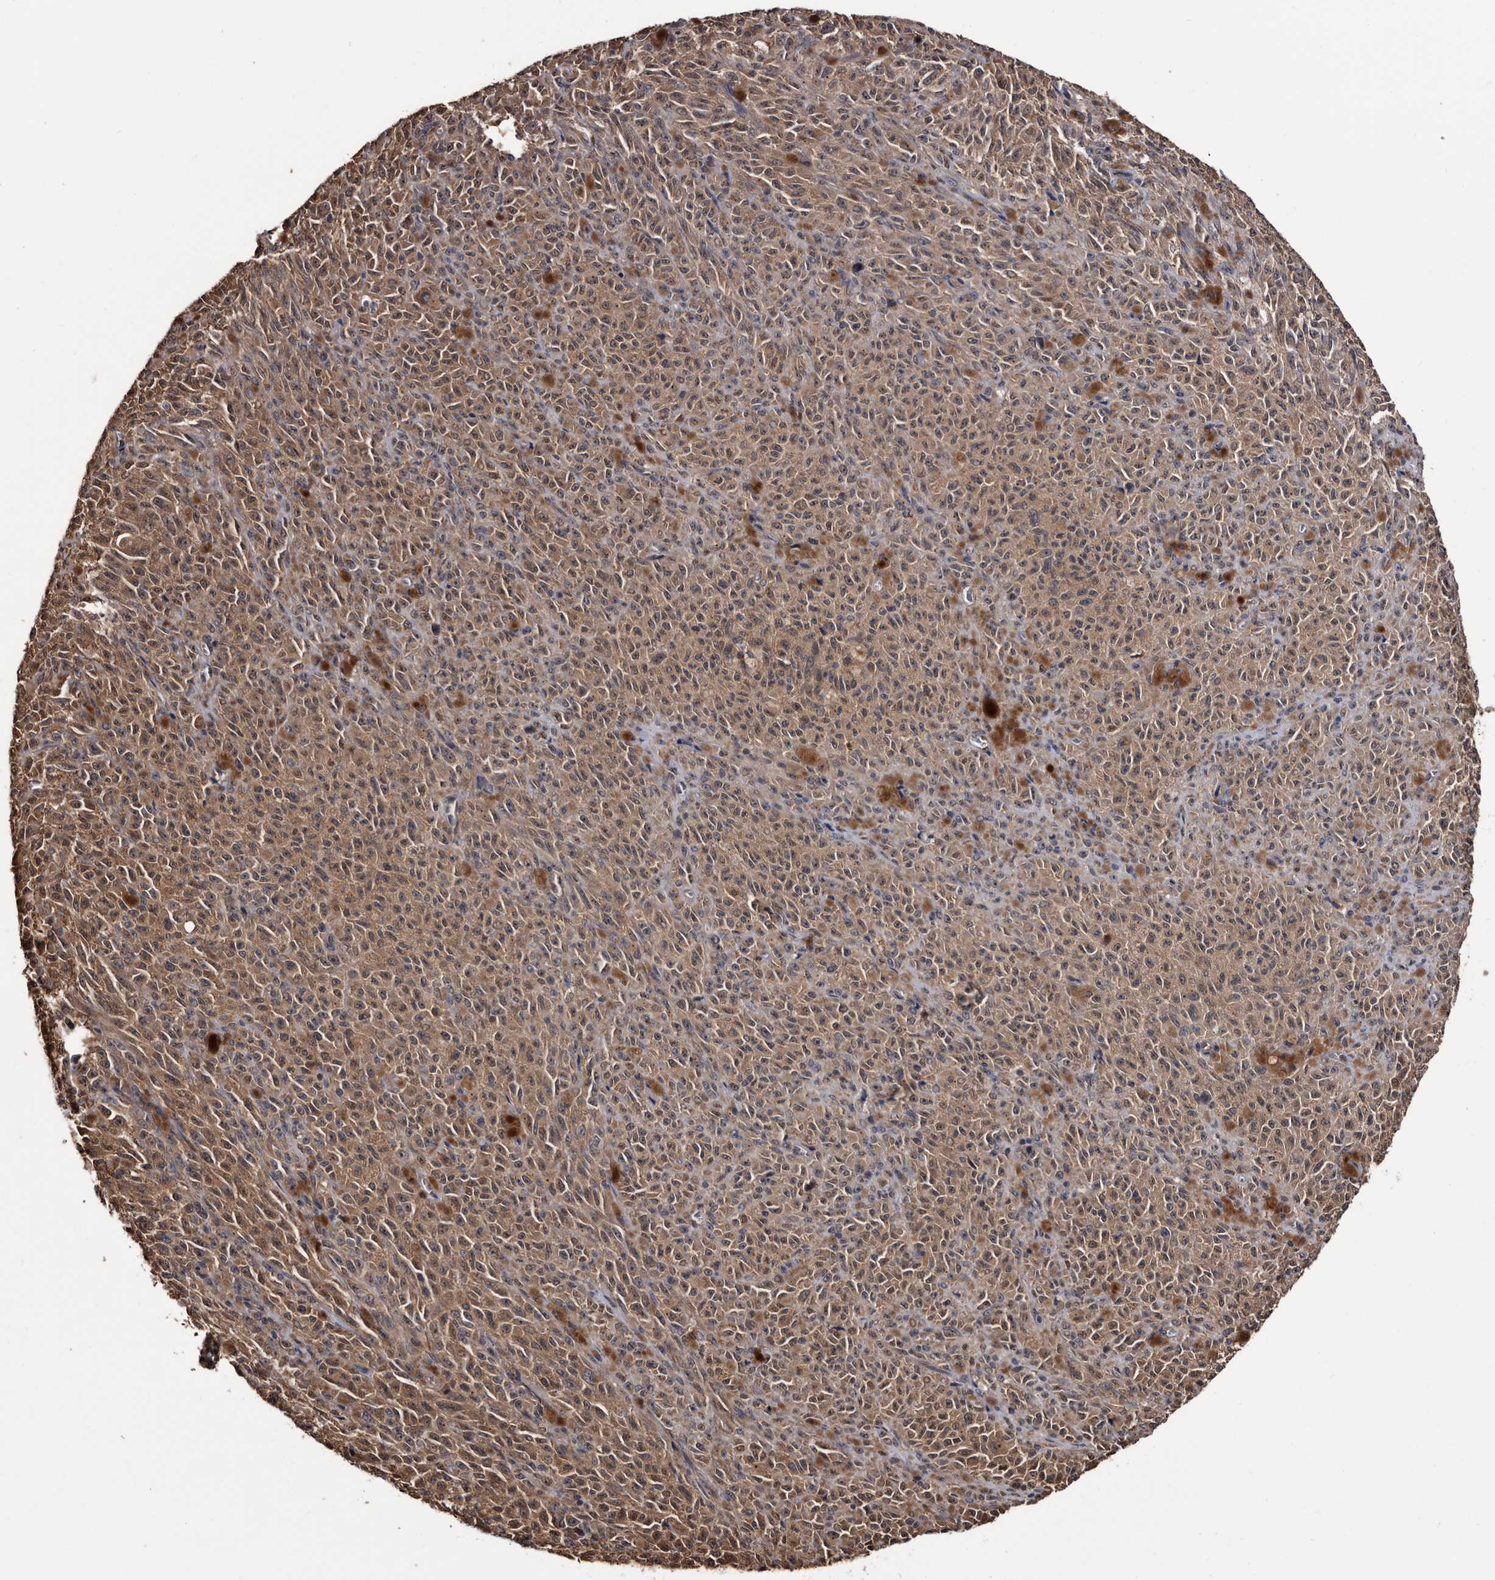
{"staining": {"intensity": "moderate", "quantity": ">75%", "location": "cytoplasmic/membranous"}, "tissue": "melanoma", "cell_type": "Tumor cells", "image_type": "cancer", "snomed": [{"axis": "morphology", "description": "Malignant melanoma, NOS"}, {"axis": "topography", "description": "Skin"}], "caption": "Moderate cytoplasmic/membranous expression for a protein is present in approximately >75% of tumor cells of malignant melanoma using IHC.", "gene": "TTI2", "patient": {"sex": "female", "age": 82}}